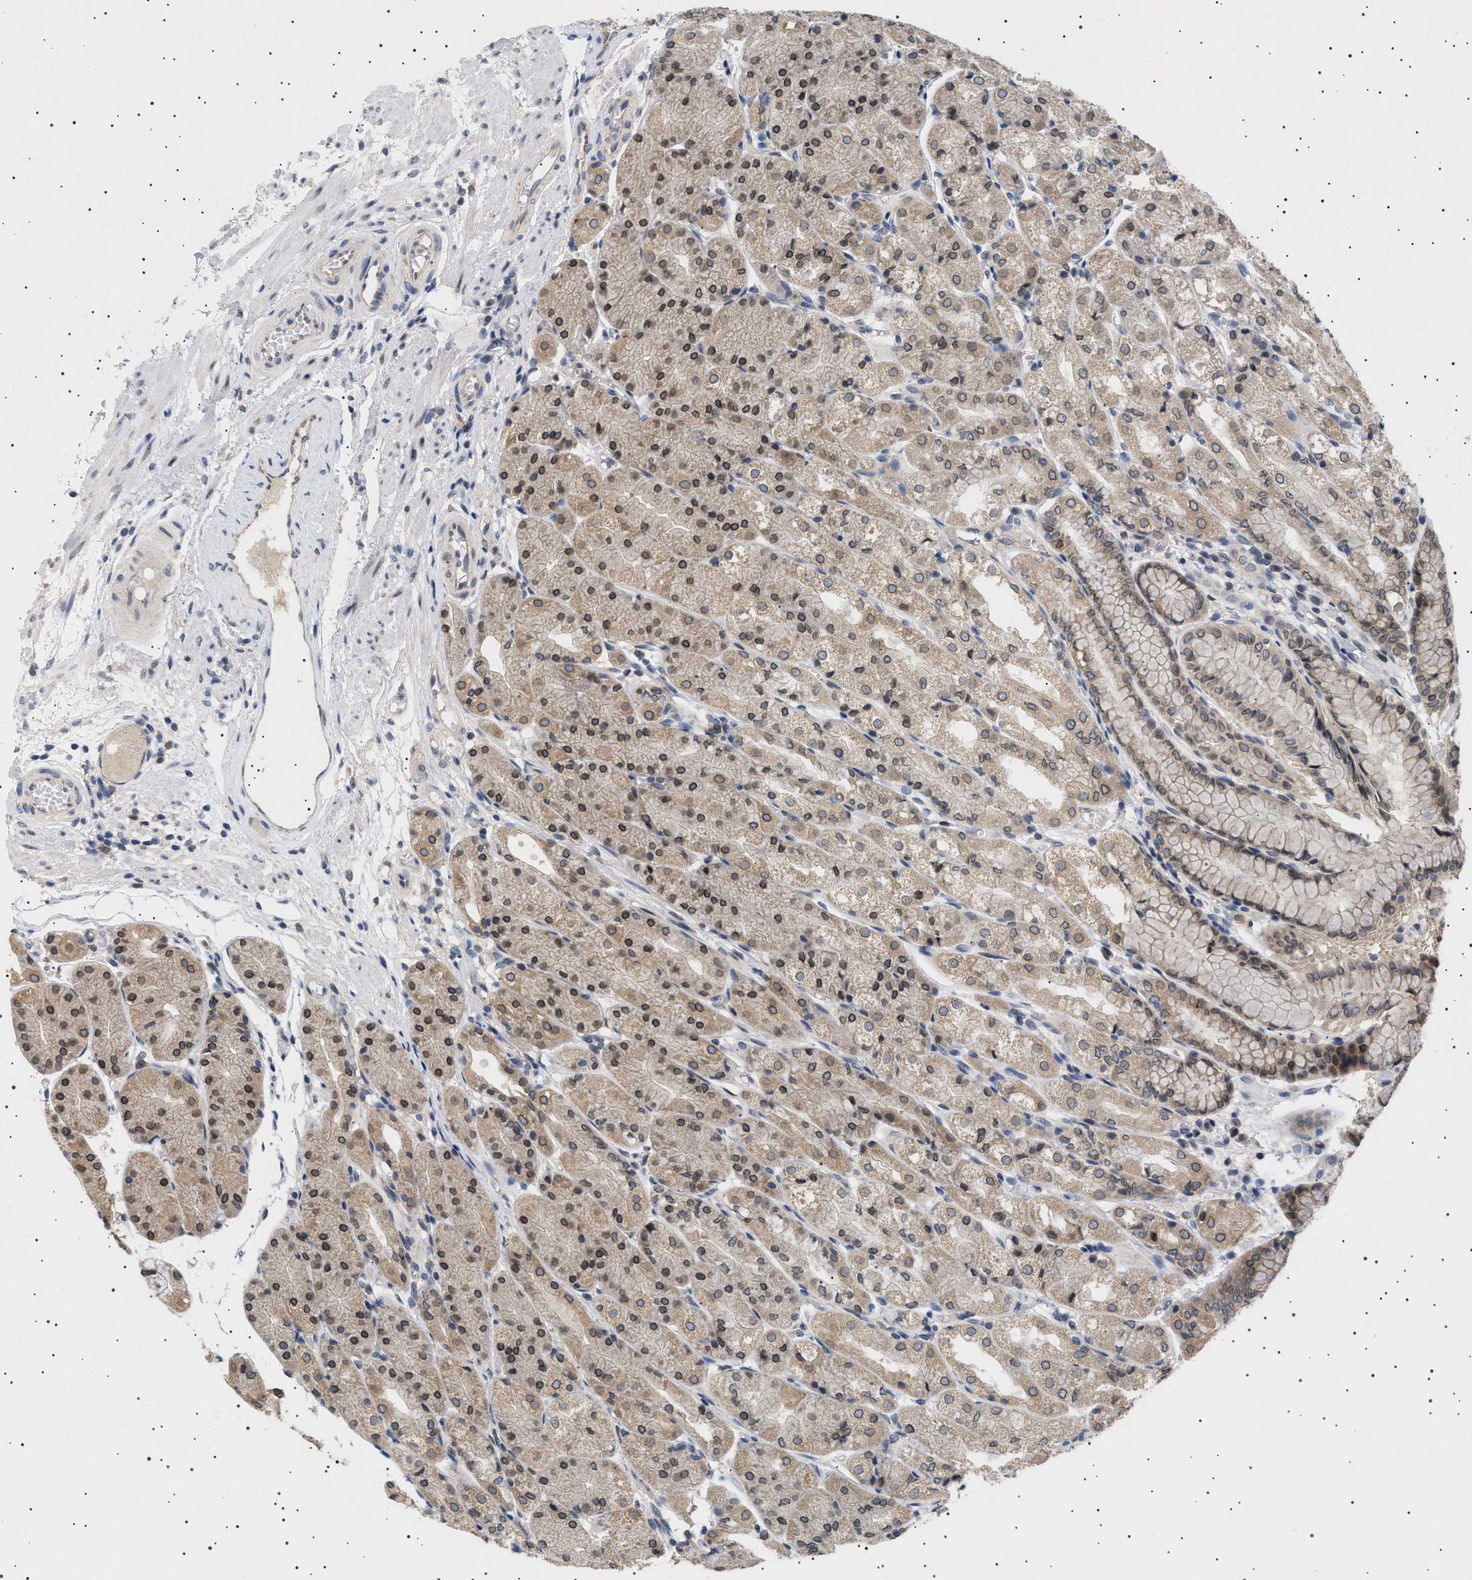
{"staining": {"intensity": "moderate", "quantity": ">75%", "location": "cytoplasmic/membranous,nuclear"}, "tissue": "stomach", "cell_type": "Glandular cells", "image_type": "normal", "snomed": [{"axis": "morphology", "description": "Normal tissue, NOS"}, {"axis": "topography", "description": "Stomach, upper"}], "caption": "A medium amount of moderate cytoplasmic/membranous,nuclear expression is identified in about >75% of glandular cells in unremarkable stomach.", "gene": "NUP93", "patient": {"sex": "male", "age": 72}}